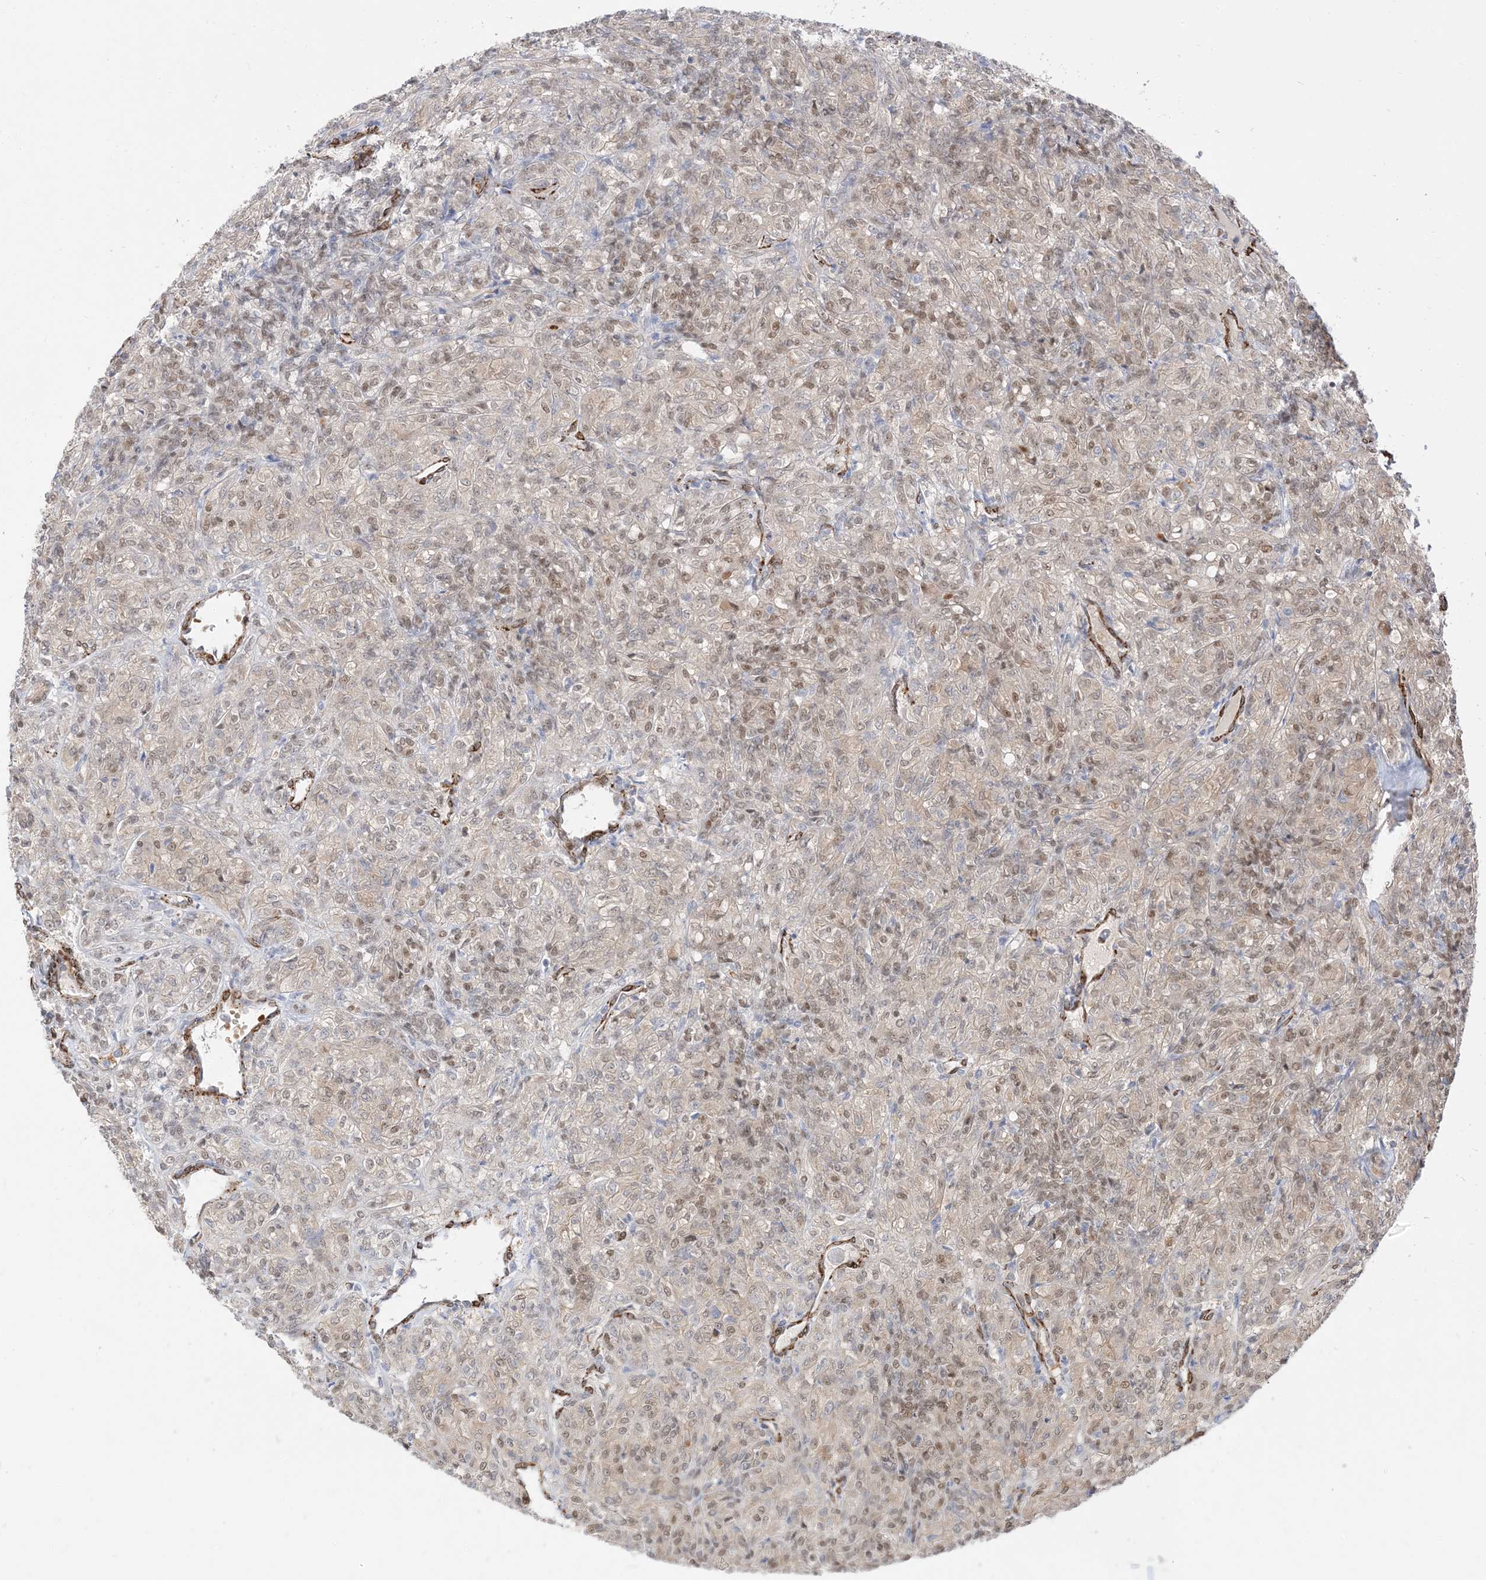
{"staining": {"intensity": "weak", "quantity": "25%-75%", "location": "nuclear"}, "tissue": "renal cancer", "cell_type": "Tumor cells", "image_type": "cancer", "snomed": [{"axis": "morphology", "description": "Adenocarcinoma, NOS"}, {"axis": "topography", "description": "Kidney"}], "caption": "Protein staining reveals weak nuclear positivity in about 25%-75% of tumor cells in renal cancer (adenocarcinoma). The staining was performed using DAB (3,3'-diaminobenzidine), with brown indicating positive protein expression. Nuclei are stained blue with hematoxylin.", "gene": "RIN1", "patient": {"sex": "male", "age": 77}}